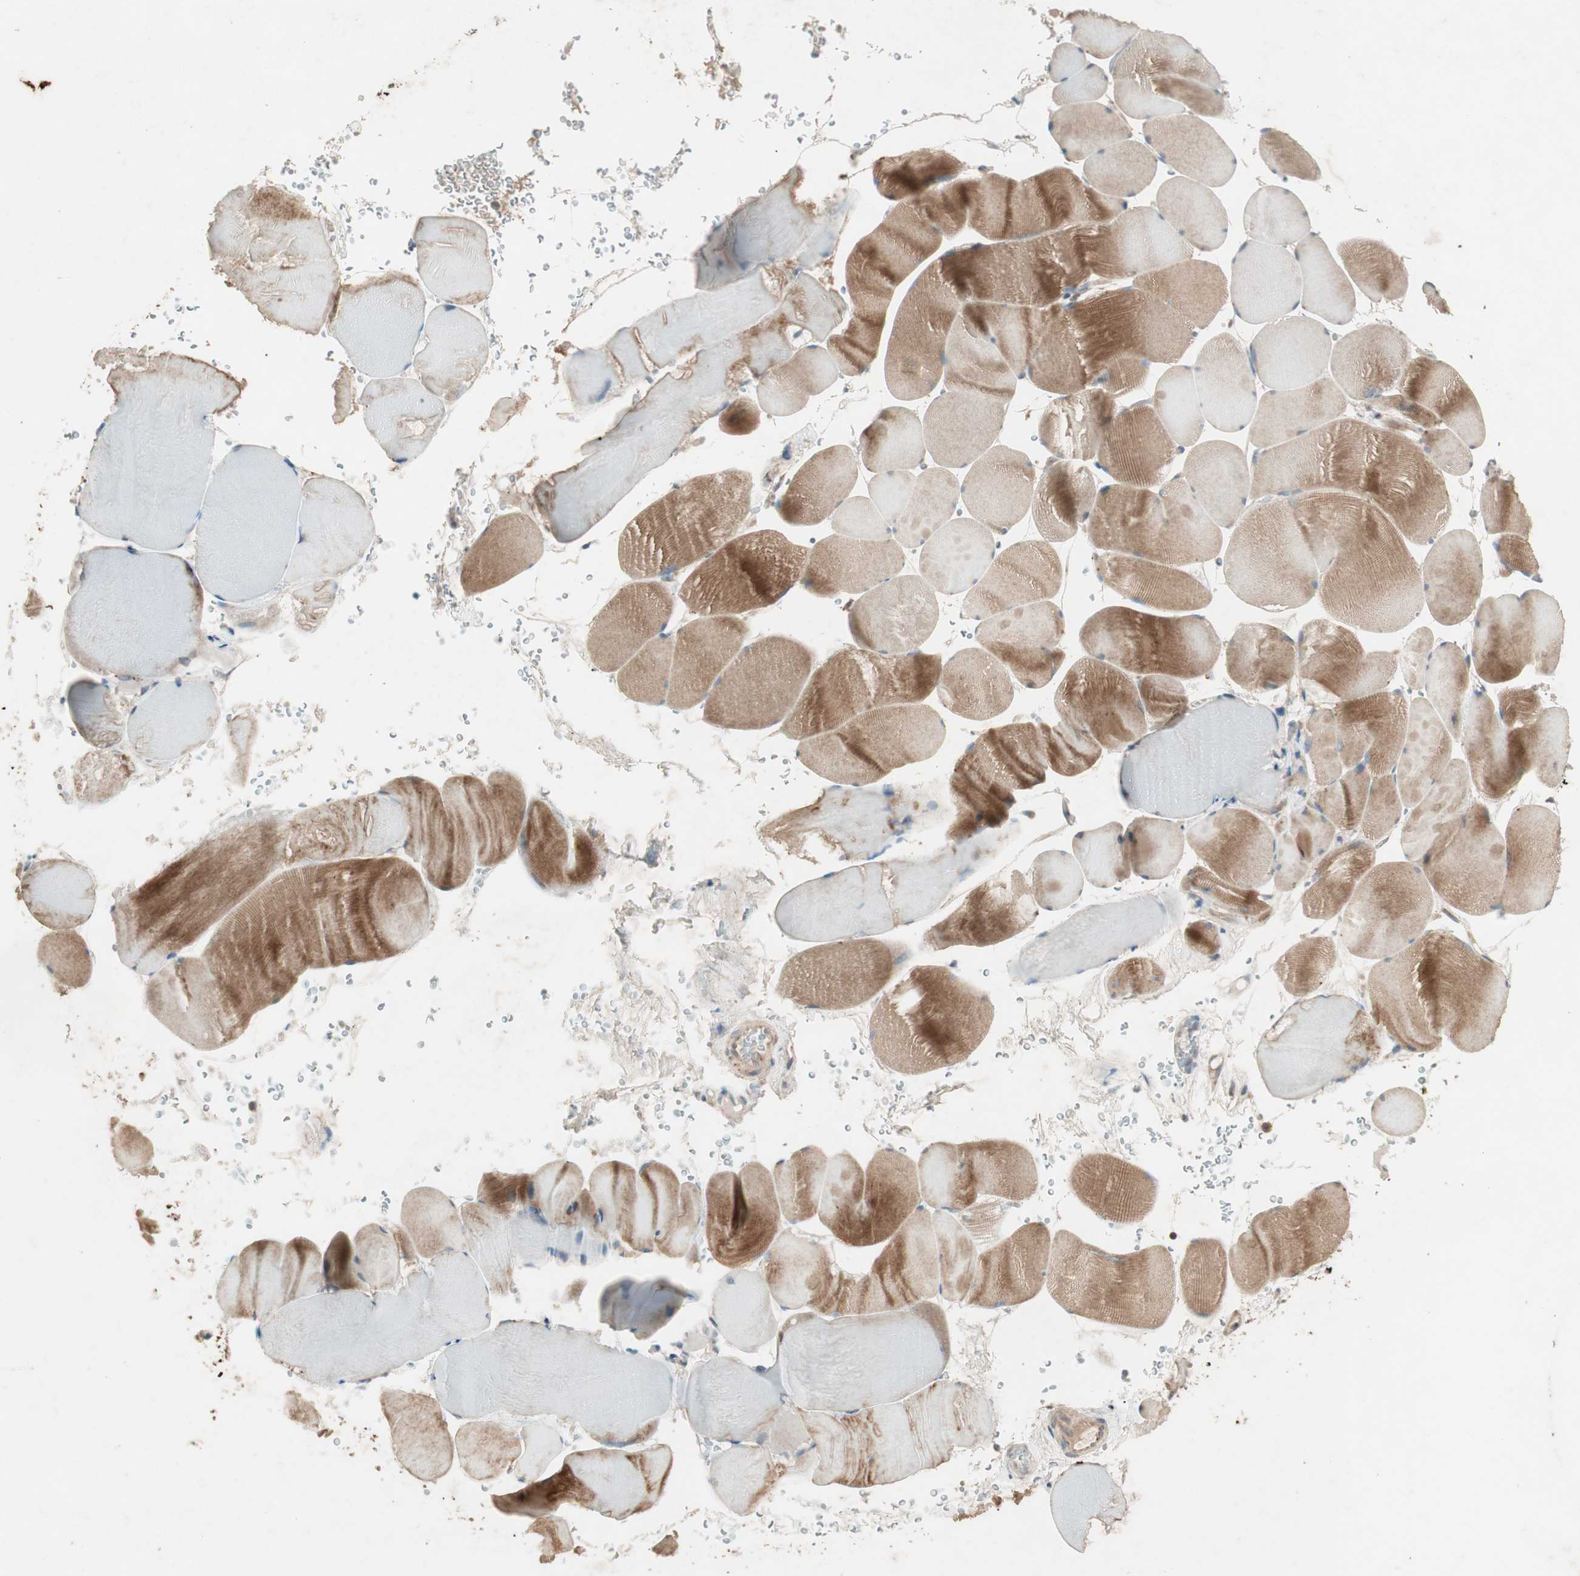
{"staining": {"intensity": "moderate", "quantity": ">75%", "location": "cytoplasmic/membranous"}, "tissue": "skeletal muscle", "cell_type": "Myocytes", "image_type": "normal", "snomed": [{"axis": "morphology", "description": "Normal tissue, NOS"}, {"axis": "topography", "description": "Skeletal muscle"}], "caption": "Protein staining of unremarkable skeletal muscle exhibits moderate cytoplasmic/membranous expression in about >75% of myocytes. (DAB (3,3'-diaminobenzidine) IHC, brown staining for protein, blue staining for nuclei).", "gene": "APOO", "patient": {"sex": "male", "age": 62}}